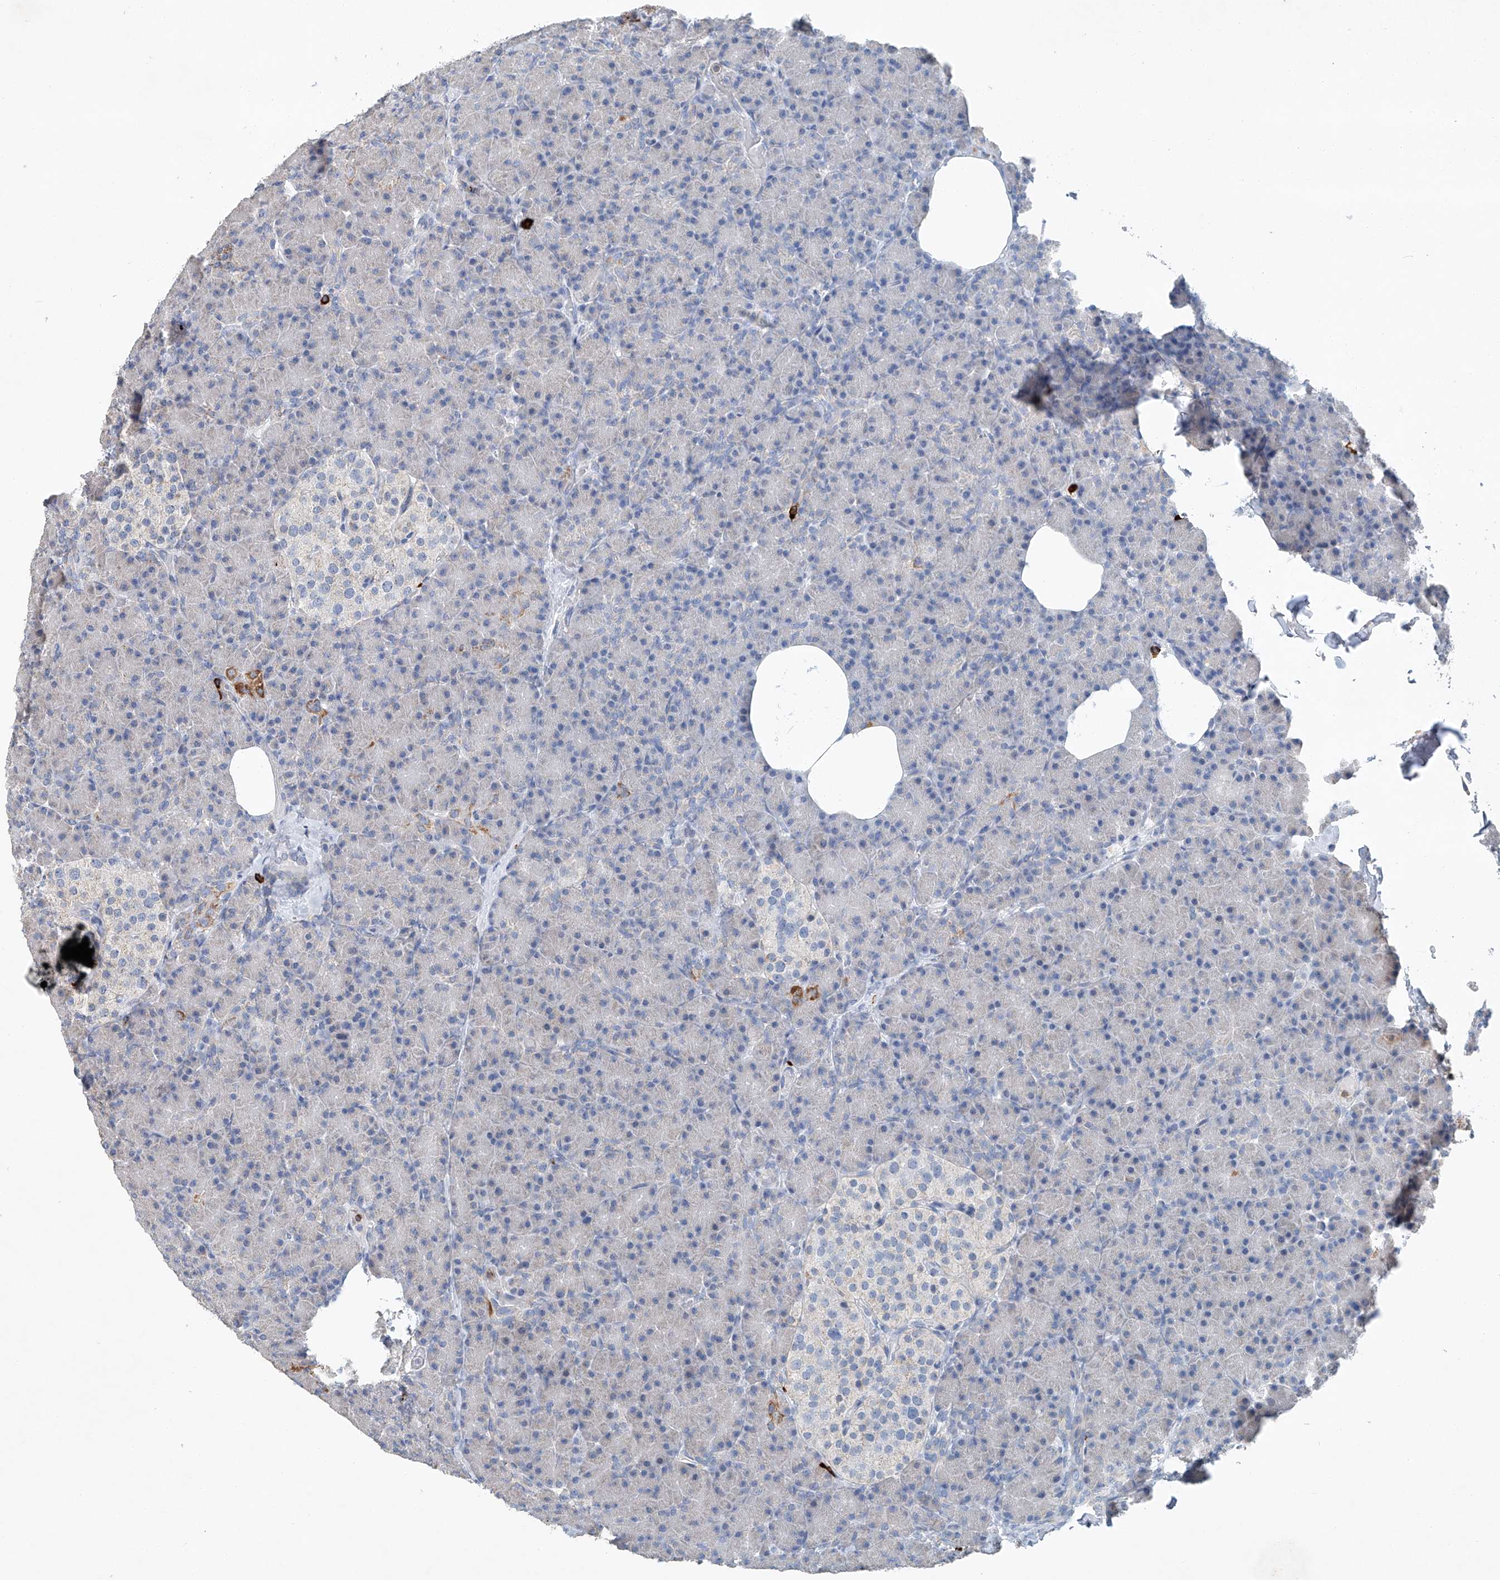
{"staining": {"intensity": "moderate", "quantity": "<25%", "location": "cytoplasmic/membranous"}, "tissue": "pancreas", "cell_type": "Exocrine glandular cells", "image_type": "normal", "snomed": [{"axis": "morphology", "description": "Normal tissue, NOS"}, {"axis": "topography", "description": "Pancreas"}], "caption": "A high-resolution micrograph shows immunohistochemistry staining of normal pancreas, which displays moderate cytoplasmic/membranous positivity in about <25% of exocrine glandular cells. (brown staining indicates protein expression, while blue staining denotes nuclei).", "gene": "KLF15", "patient": {"sex": "female", "age": 43}}